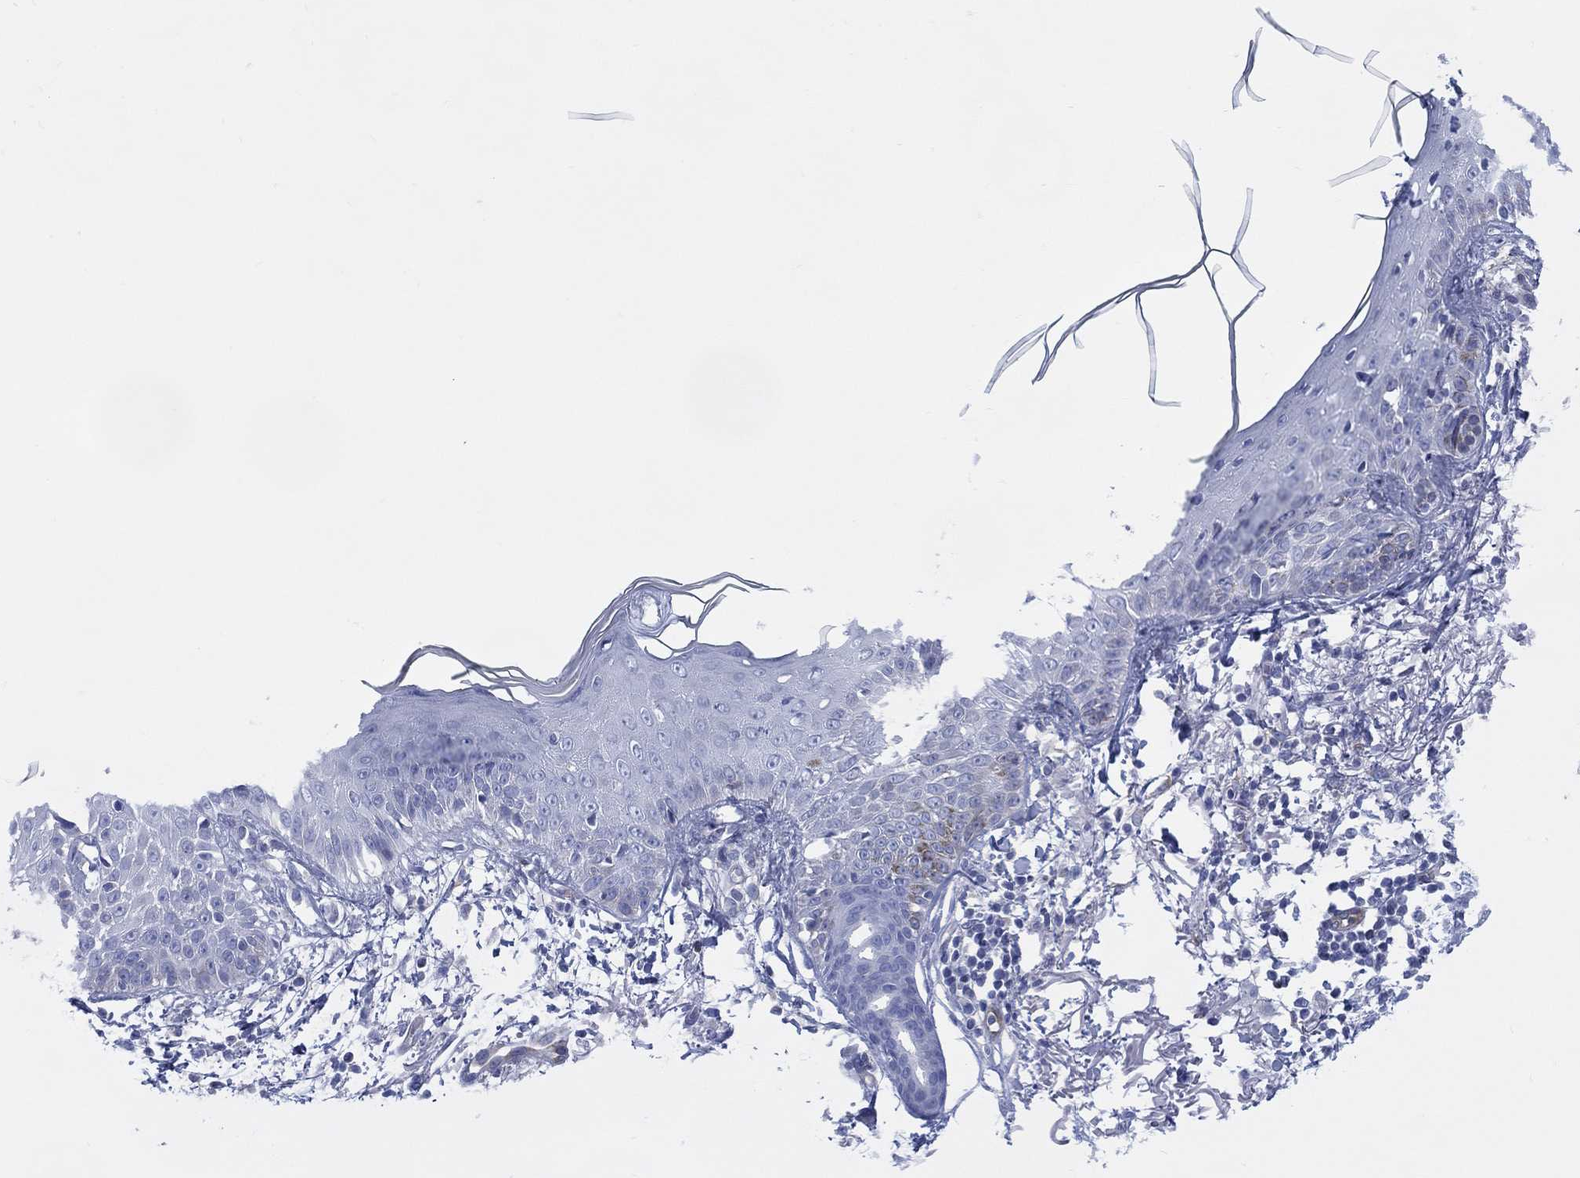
{"staining": {"intensity": "negative", "quantity": "none", "location": "none"}, "tissue": "skin cancer", "cell_type": "Tumor cells", "image_type": "cancer", "snomed": [{"axis": "morphology", "description": "Normal tissue, NOS"}, {"axis": "morphology", "description": "Basal cell carcinoma"}, {"axis": "topography", "description": "Skin"}], "caption": "Skin basal cell carcinoma was stained to show a protein in brown. There is no significant positivity in tumor cells. (DAB (3,3'-diaminobenzidine) immunohistochemistry (IHC), high magnification).", "gene": "DDI1", "patient": {"sex": "male", "age": 84}}